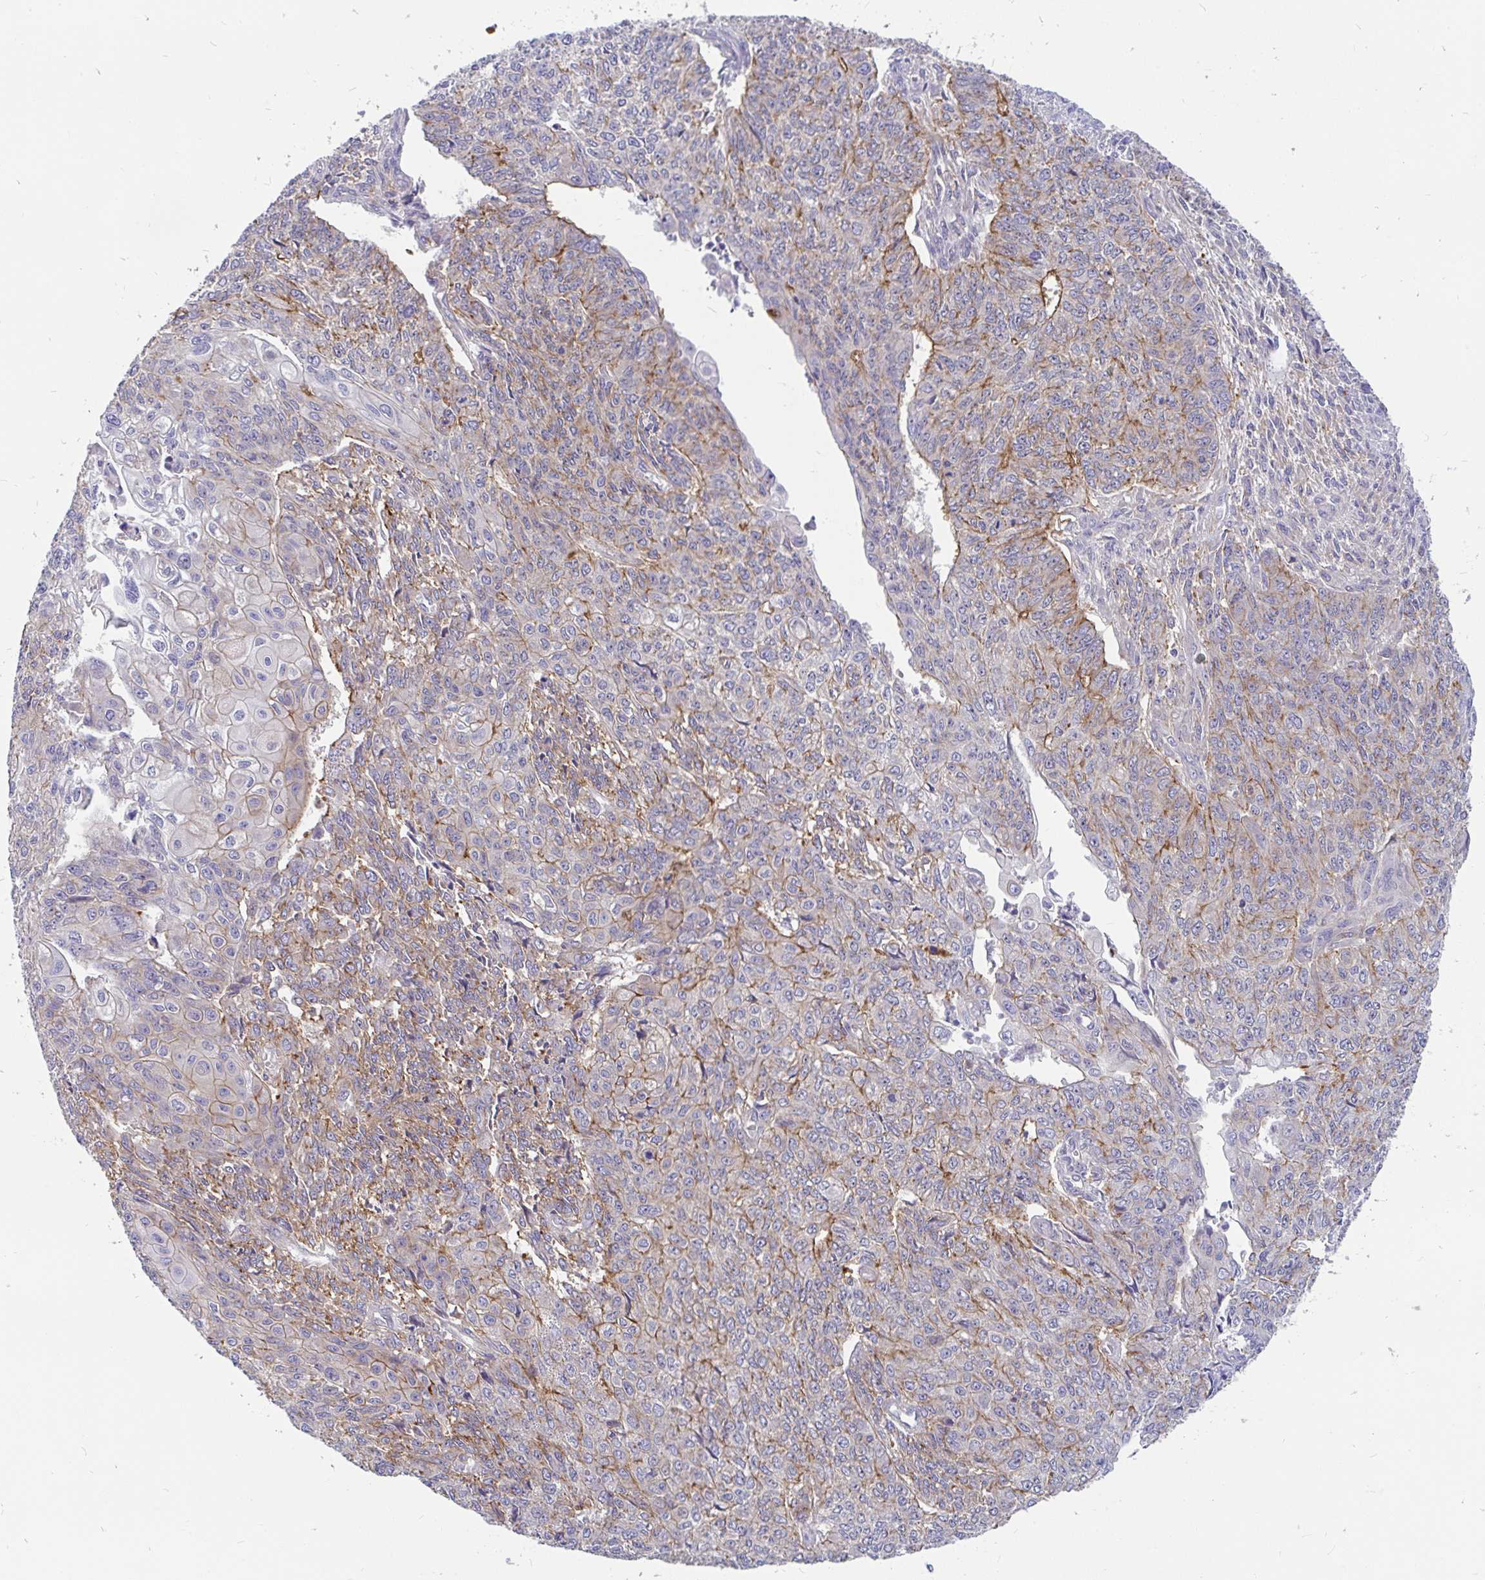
{"staining": {"intensity": "moderate", "quantity": "25%-75%", "location": "cytoplasmic/membranous"}, "tissue": "endometrial cancer", "cell_type": "Tumor cells", "image_type": "cancer", "snomed": [{"axis": "morphology", "description": "Adenocarcinoma, NOS"}, {"axis": "topography", "description": "Endometrium"}], "caption": "DAB (3,3'-diaminobenzidine) immunohistochemical staining of human endometrial cancer displays moderate cytoplasmic/membranous protein expression in about 25%-75% of tumor cells.", "gene": "LRRC26", "patient": {"sex": "female", "age": 32}}